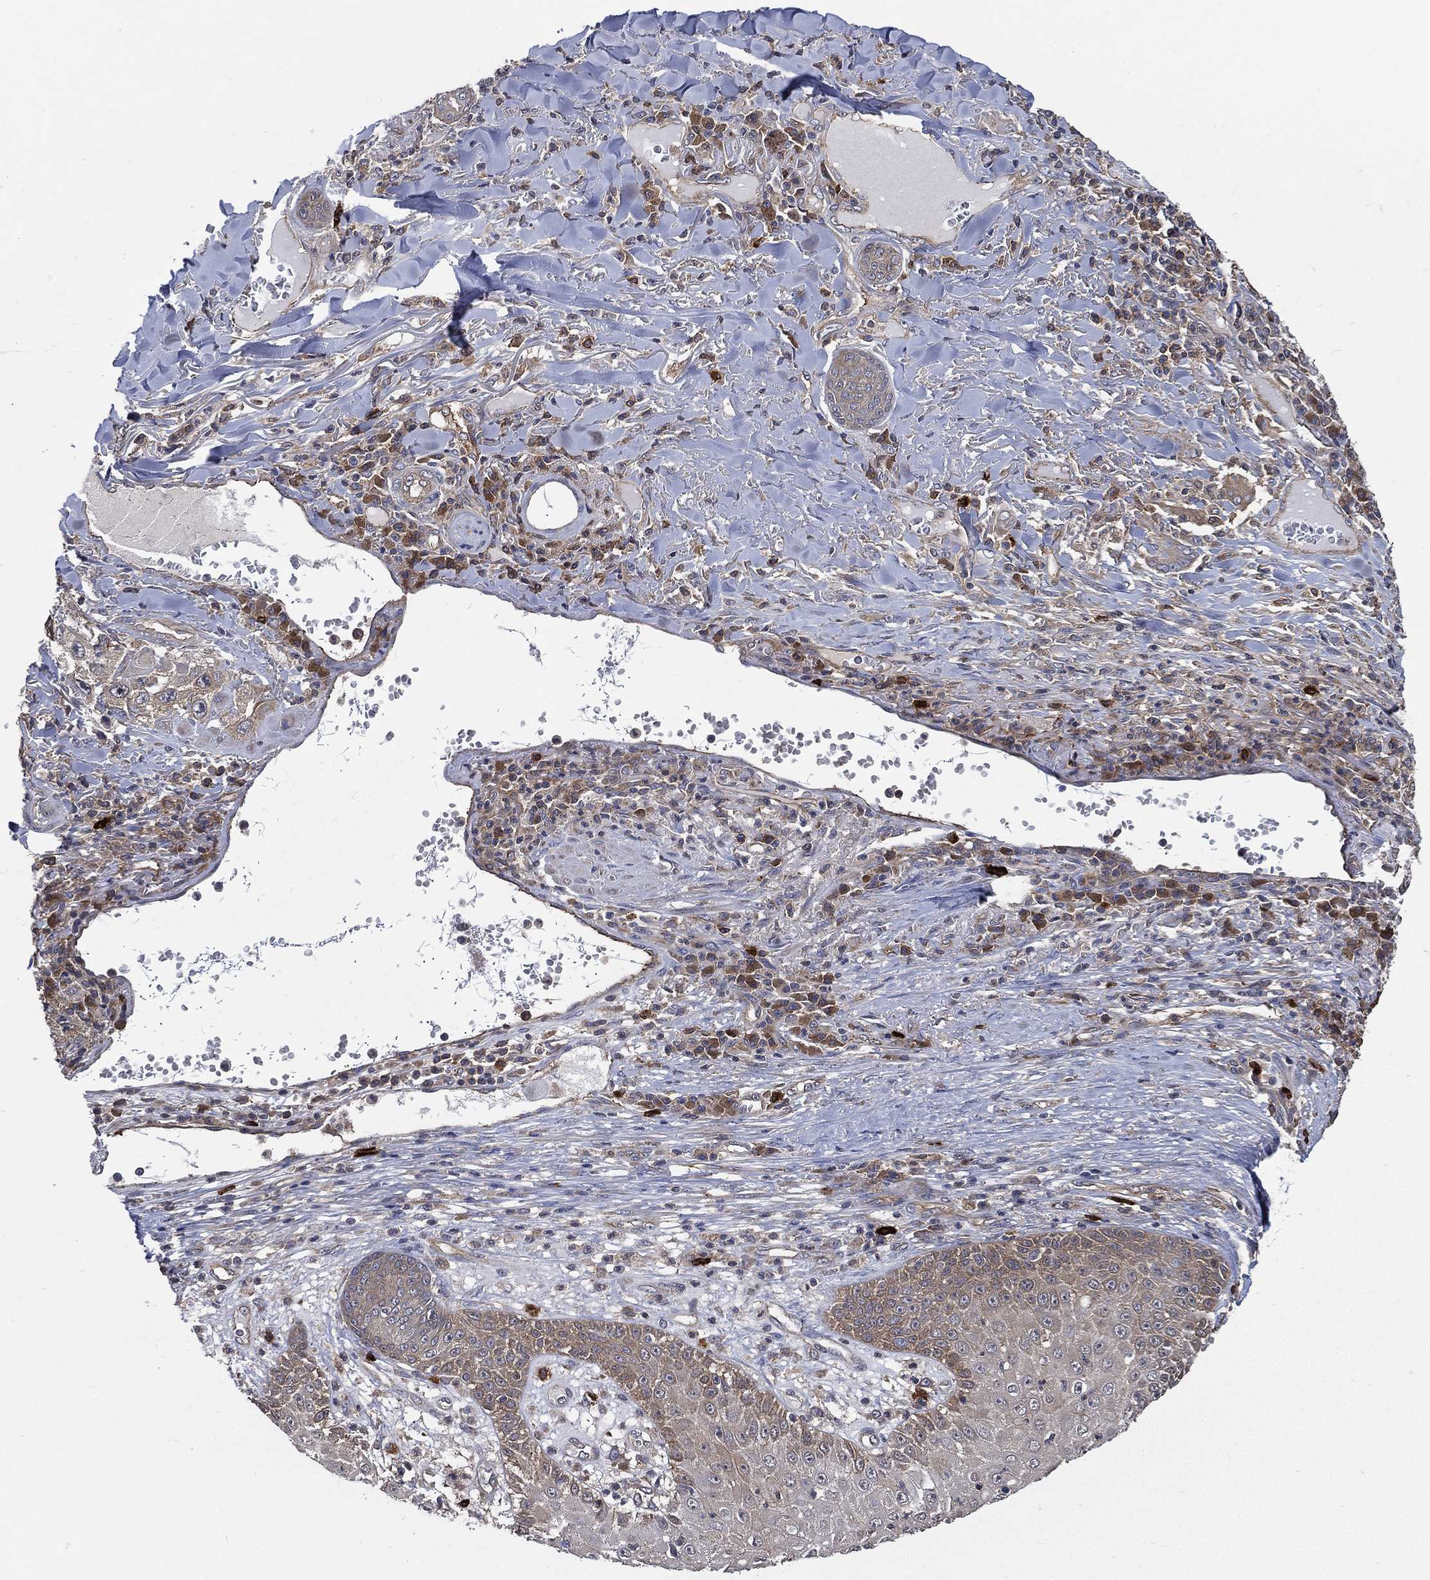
{"staining": {"intensity": "weak", "quantity": "25%-75%", "location": "cytoplasmic/membranous"}, "tissue": "skin cancer", "cell_type": "Tumor cells", "image_type": "cancer", "snomed": [{"axis": "morphology", "description": "Squamous cell carcinoma, NOS"}, {"axis": "topography", "description": "Skin"}], "caption": "Immunohistochemistry (DAB) staining of squamous cell carcinoma (skin) exhibits weak cytoplasmic/membranous protein positivity in approximately 25%-75% of tumor cells.", "gene": "SMPD3", "patient": {"sex": "male", "age": 82}}